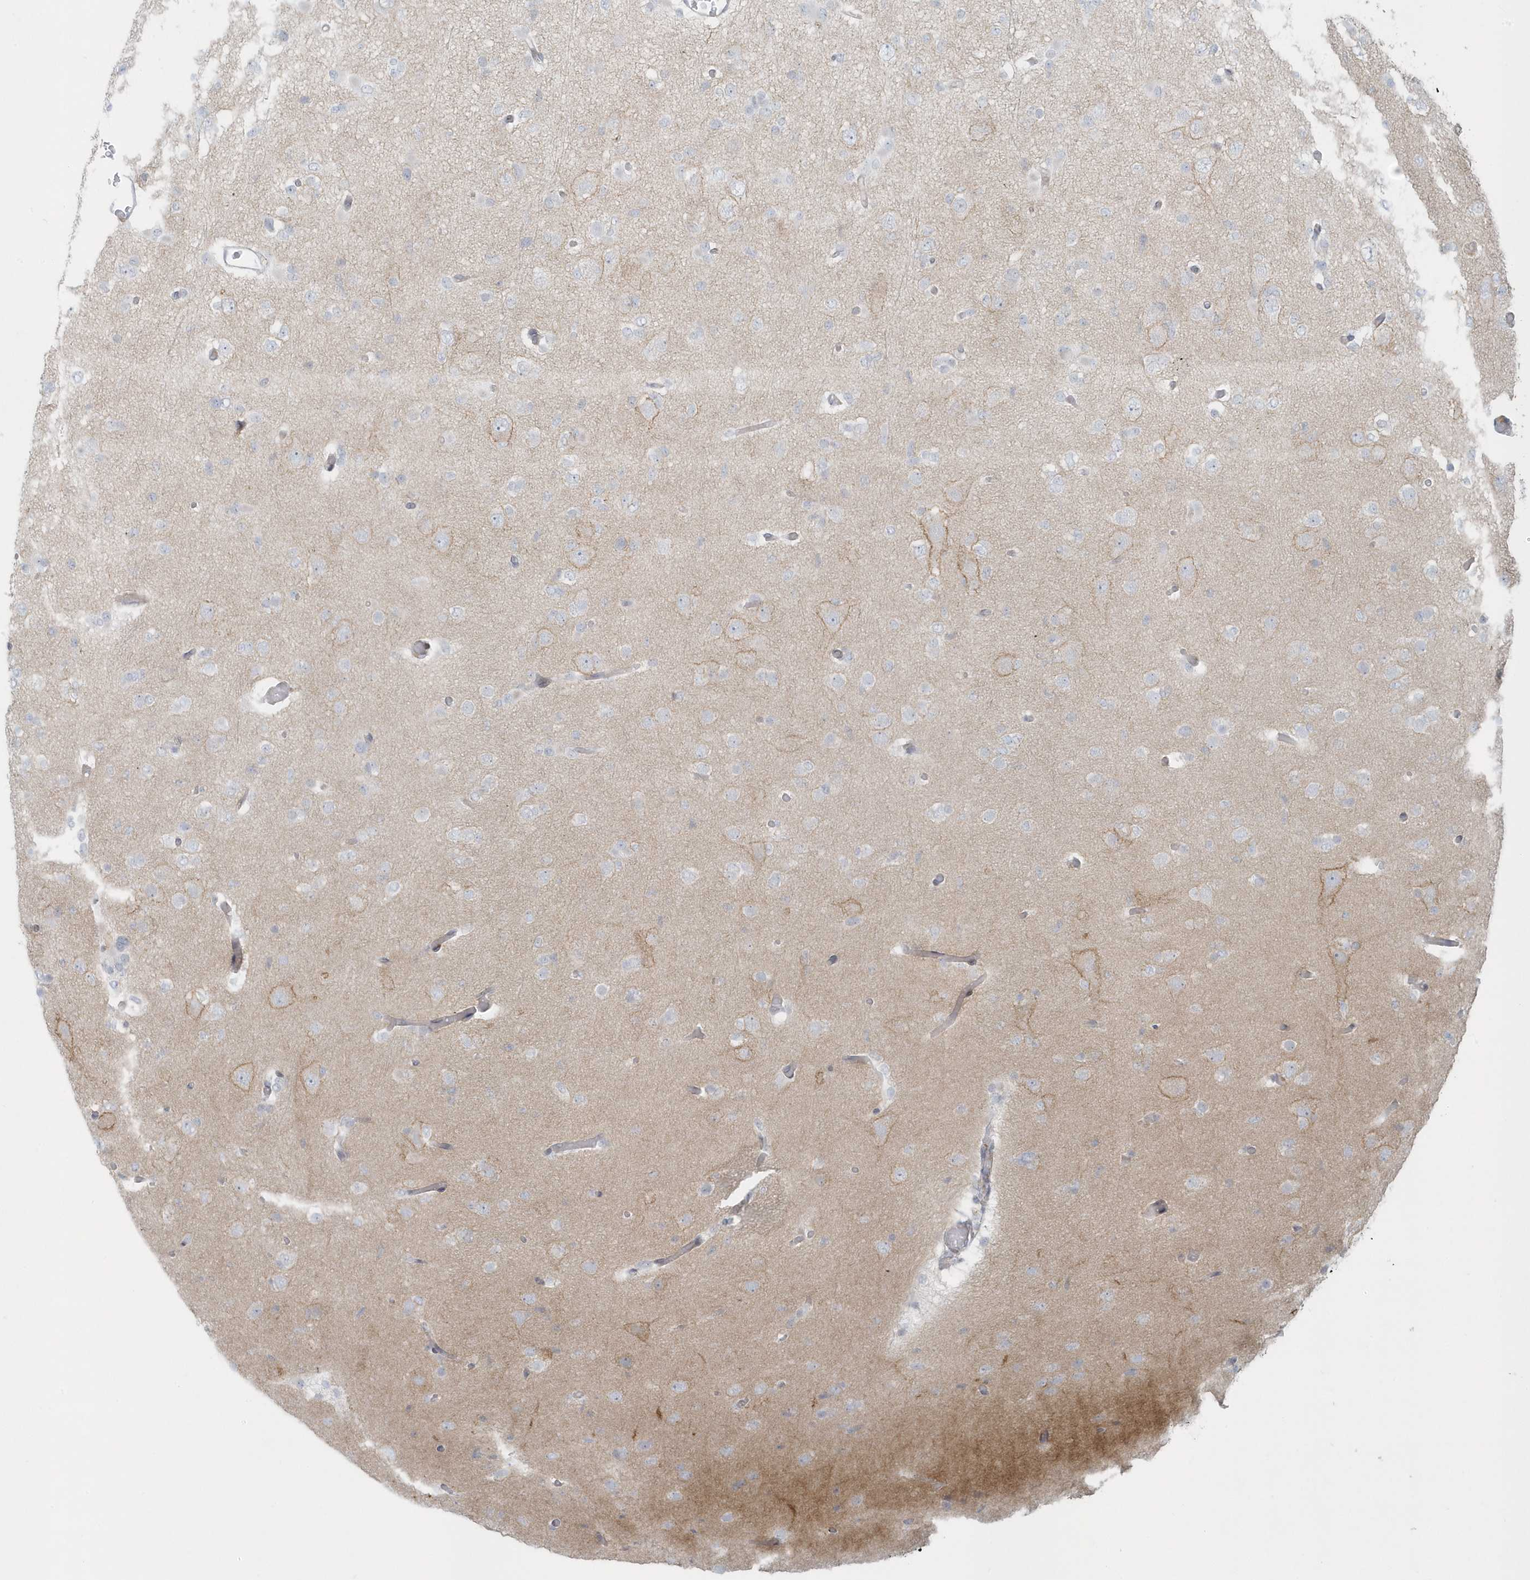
{"staining": {"intensity": "negative", "quantity": "none", "location": "none"}, "tissue": "glioma", "cell_type": "Tumor cells", "image_type": "cancer", "snomed": [{"axis": "morphology", "description": "Glioma, malignant, Low grade"}, {"axis": "topography", "description": "Brain"}], "caption": "DAB (3,3'-diaminobenzidine) immunohistochemical staining of malignant glioma (low-grade) displays no significant positivity in tumor cells.", "gene": "CACNB2", "patient": {"sex": "female", "age": 22}}